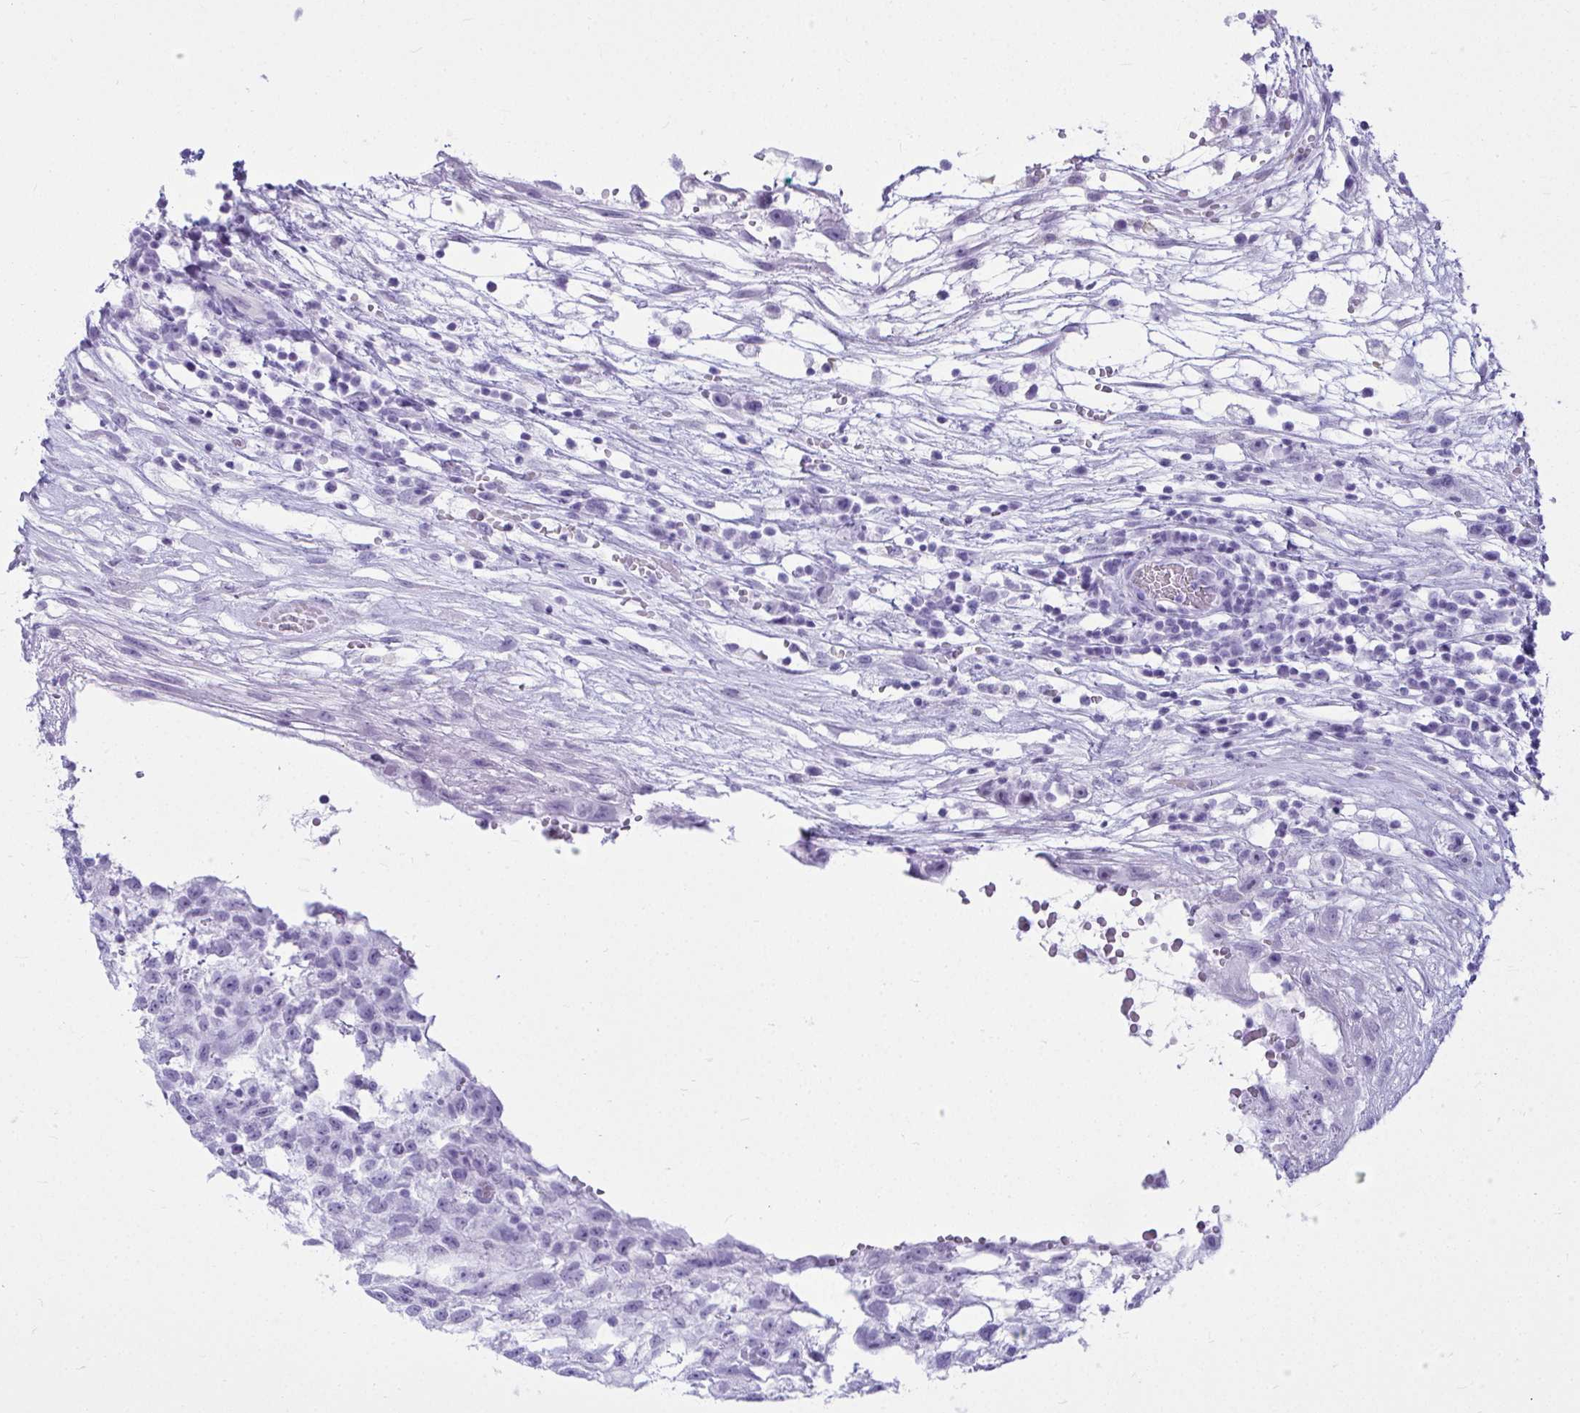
{"staining": {"intensity": "negative", "quantity": "none", "location": "none"}, "tissue": "testis cancer", "cell_type": "Tumor cells", "image_type": "cancer", "snomed": [{"axis": "morphology", "description": "Normal tissue, NOS"}, {"axis": "morphology", "description": "Carcinoma, Embryonal, NOS"}, {"axis": "topography", "description": "Testis"}], "caption": "Tumor cells are negative for protein expression in human embryonal carcinoma (testis).", "gene": "CLGN", "patient": {"sex": "male", "age": 32}}